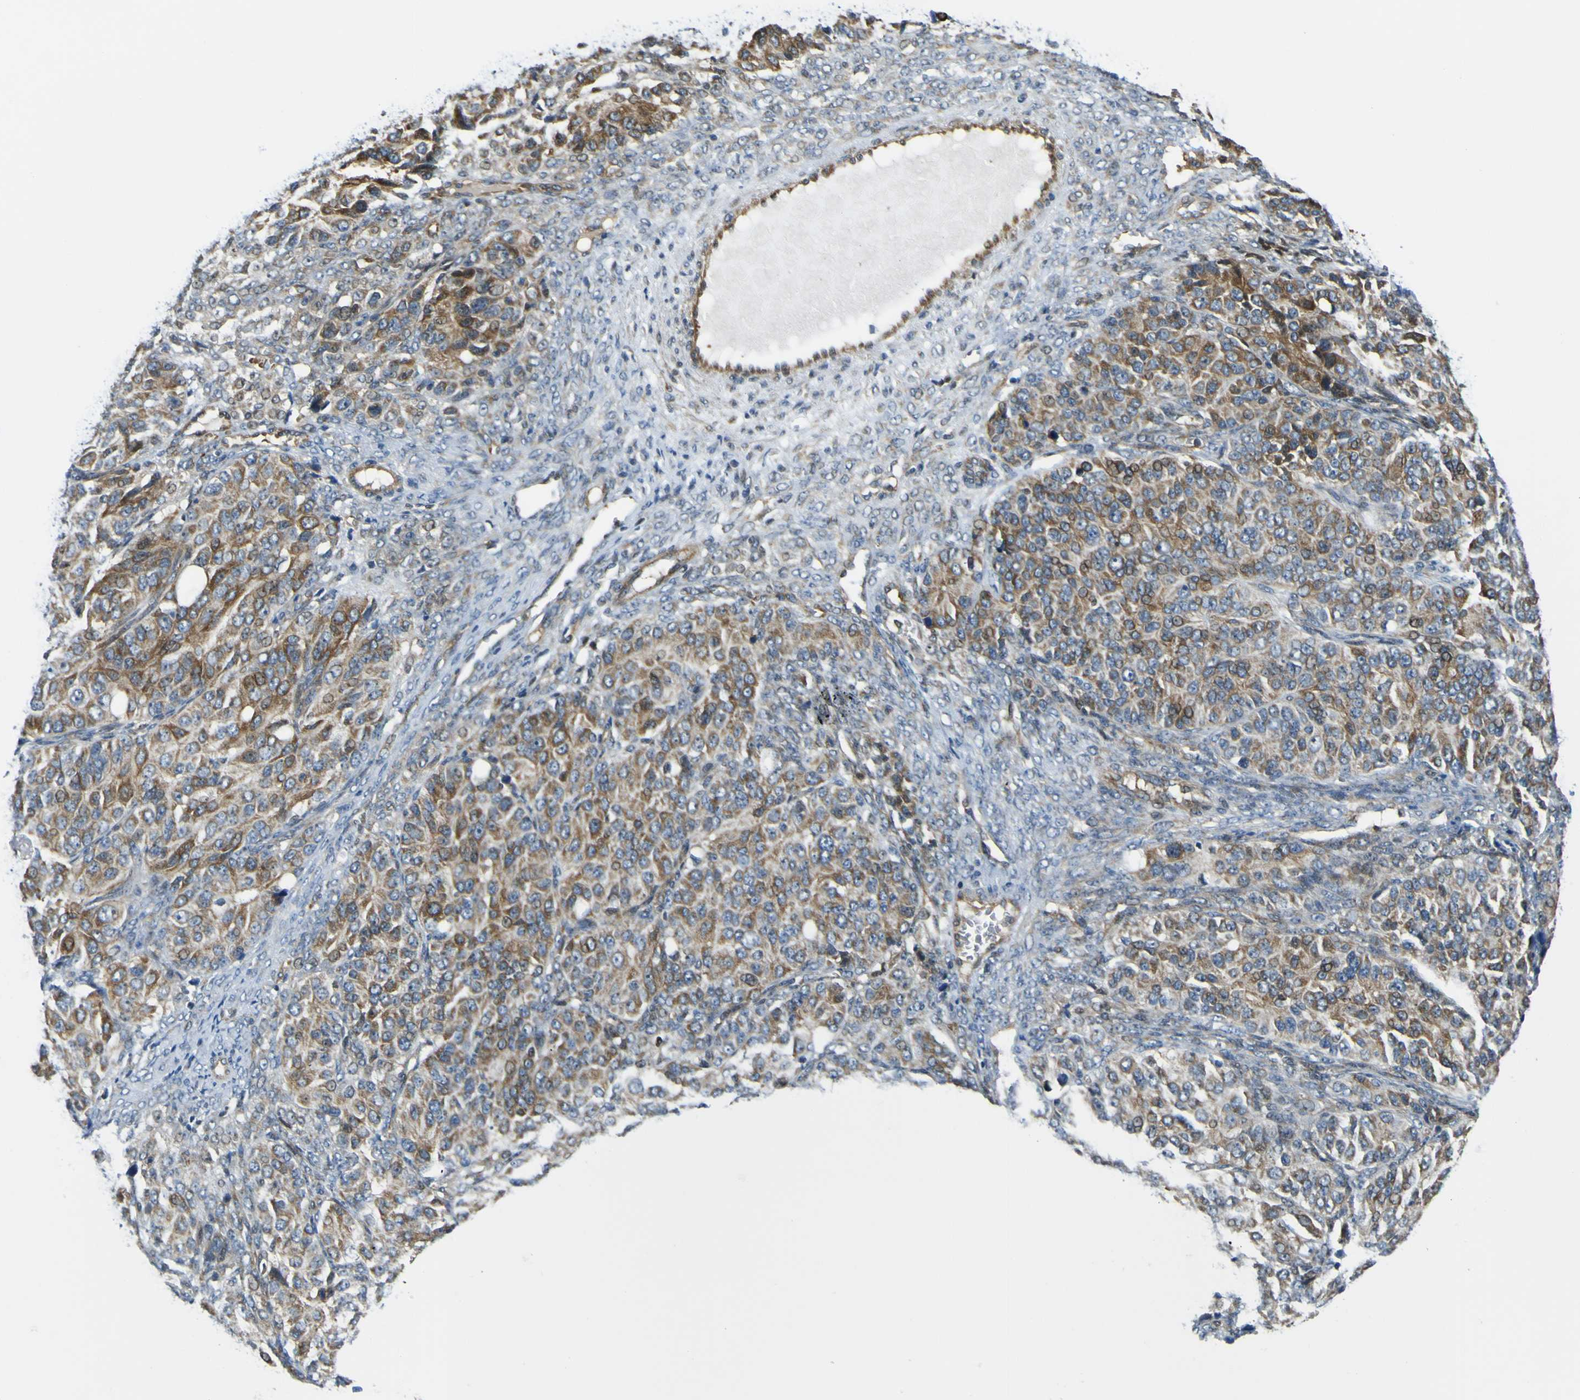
{"staining": {"intensity": "strong", "quantity": ">75%", "location": "cytoplasmic/membranous,nuclear"}, "tissue": "ovarian cancer", "cell_type": "Tumor cells", "image_type": "cancer", "snomed": [{"axis": "morphology", "description": "Carcinoma, endometroid"}, {"axis": "topography", "description": "Ovary"}], "caption": "Immunohistochemistry (DAB (3,3'-diaminobenzidine)) staining of human ovarian endometroid carcinoma demonstrates strong cytoplasmic/membranous and nuclear protein positivity in about >75% of tumor cells.", "gene": "KDM7A", "patient": {"sex": "female", "age": 51}}